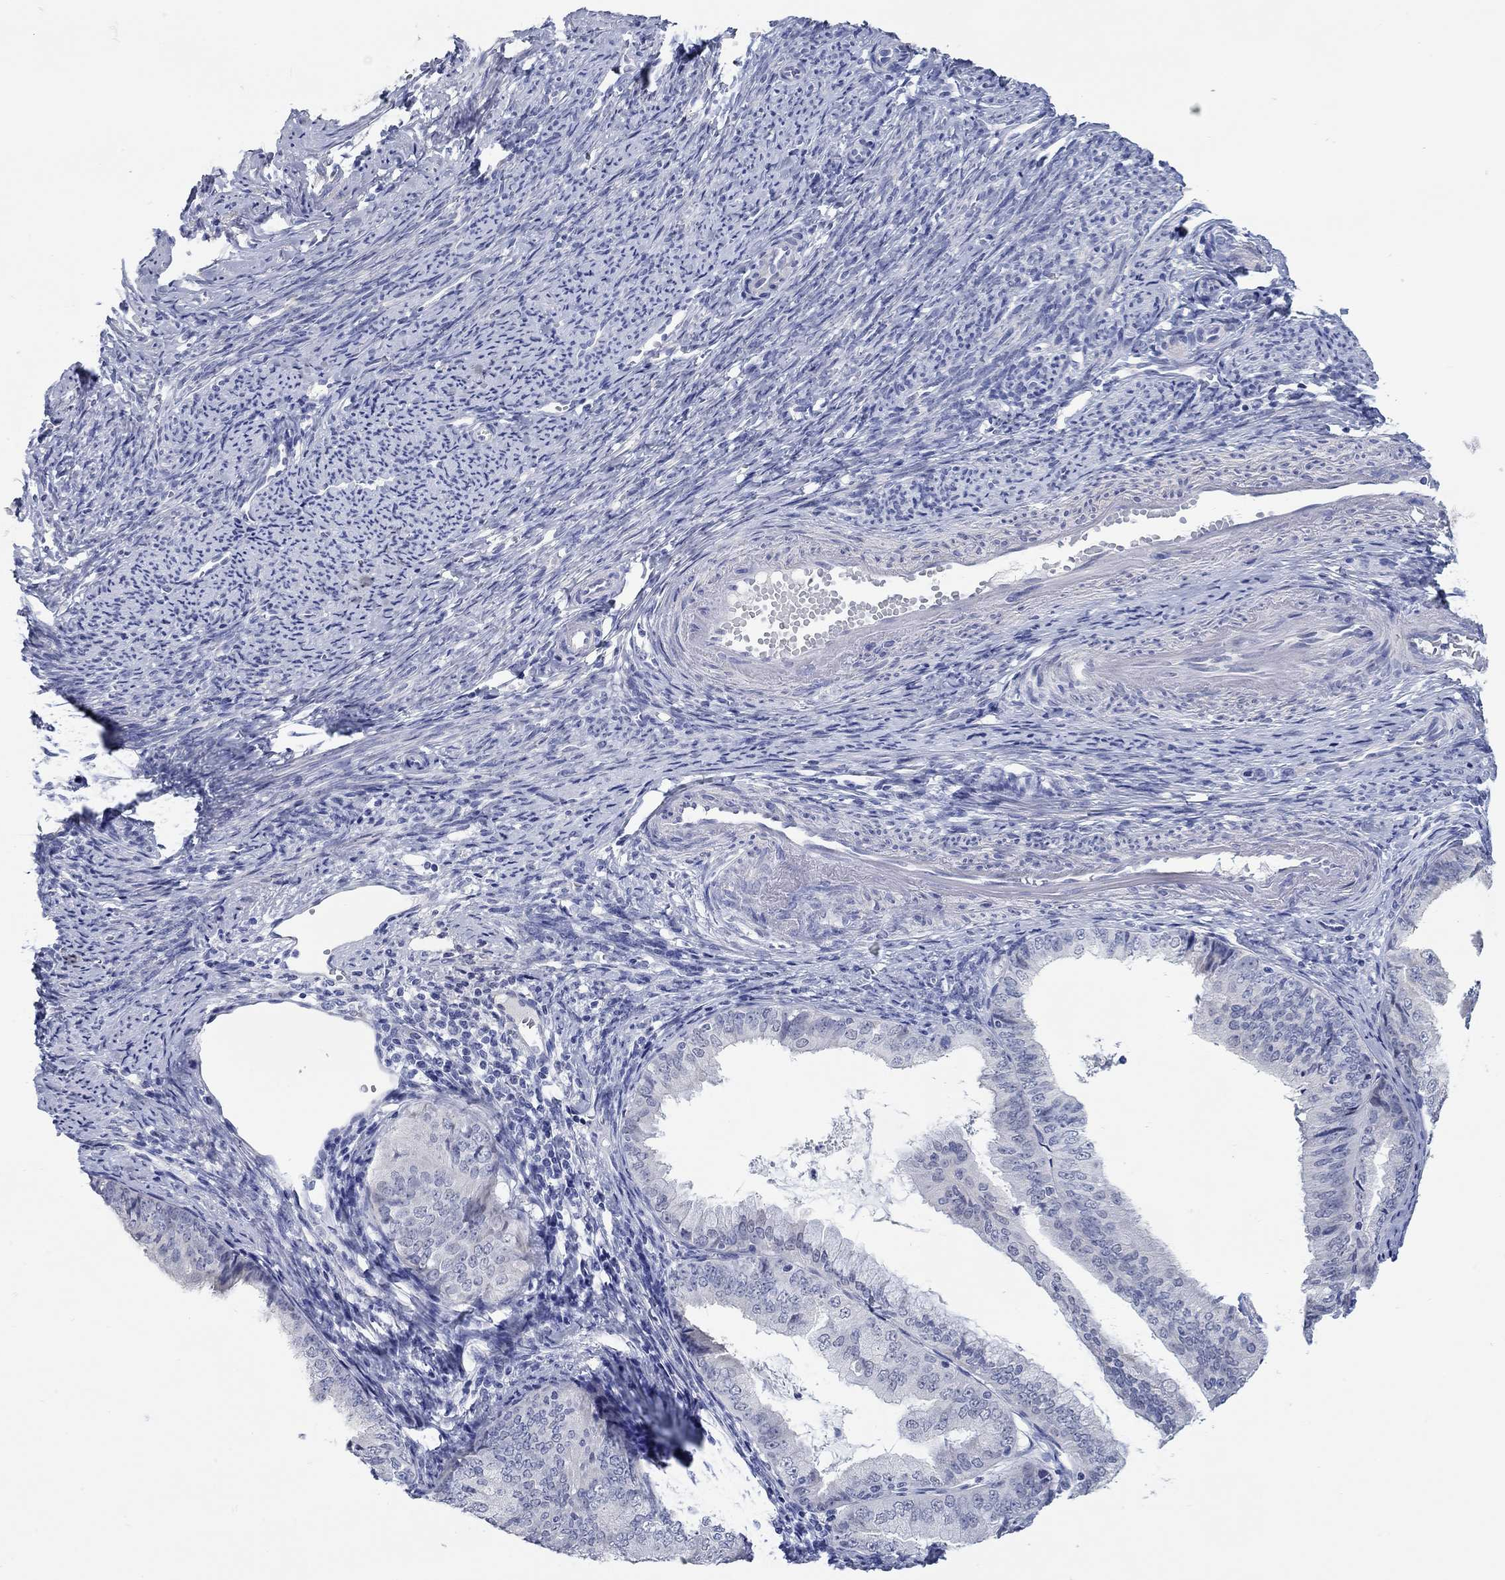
{"staining": {"intensity": "negative", "quantity": "none", "location": "none"}, "tissue": "endometrial cancer", "cell_type": "Tumor cells", "image_type": "cancer", "snomed": [{"axis": "morphology", "description": "Adenocarcinoma, NOS"}, {"axis": "topography", "description": "Endometrium"}], "caption": "Immunohistochemistry of adenocarcinoma (endometrial) shows no positivity in tumor cells. (Immunohistochemistry (ihc), brightfield microscopy, high magnification).", "gene": "WASF3", "patient": {"sex": "female", "age": 63}}